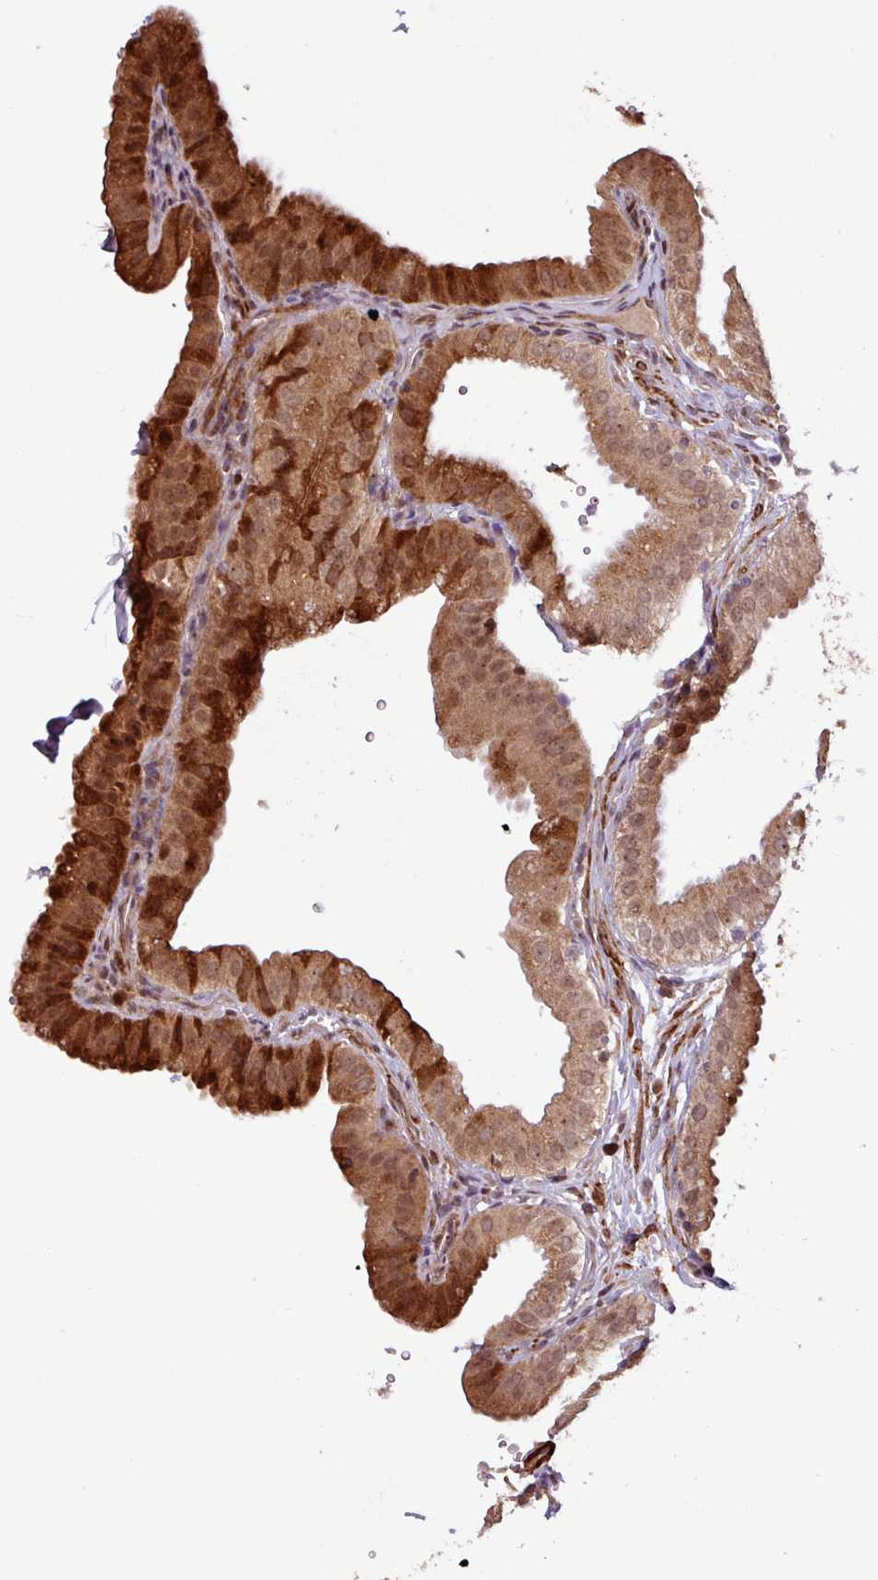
{"staining": {"intensity": "strong", "quantity": ">75%", "location": "cytoplasmic/membranous,nuclear"}, "tissue": "gallbladder", "cell_type": "Glandular cells", "image_type": "normal", "snomed": [{"axis": "morphology", "description": "Normal tissue, NOS"}, {"axis": "topography", "description": "Gallbladder"}], "caption": "Strong cytoplasmic/membranous,nuclear expression for a protein is identified in about >75% of glandular cells of benign gallbladder using immunohistochemistry.", "gene": "SLC22A24", "patient": {"sex": "female", "age": 61}}